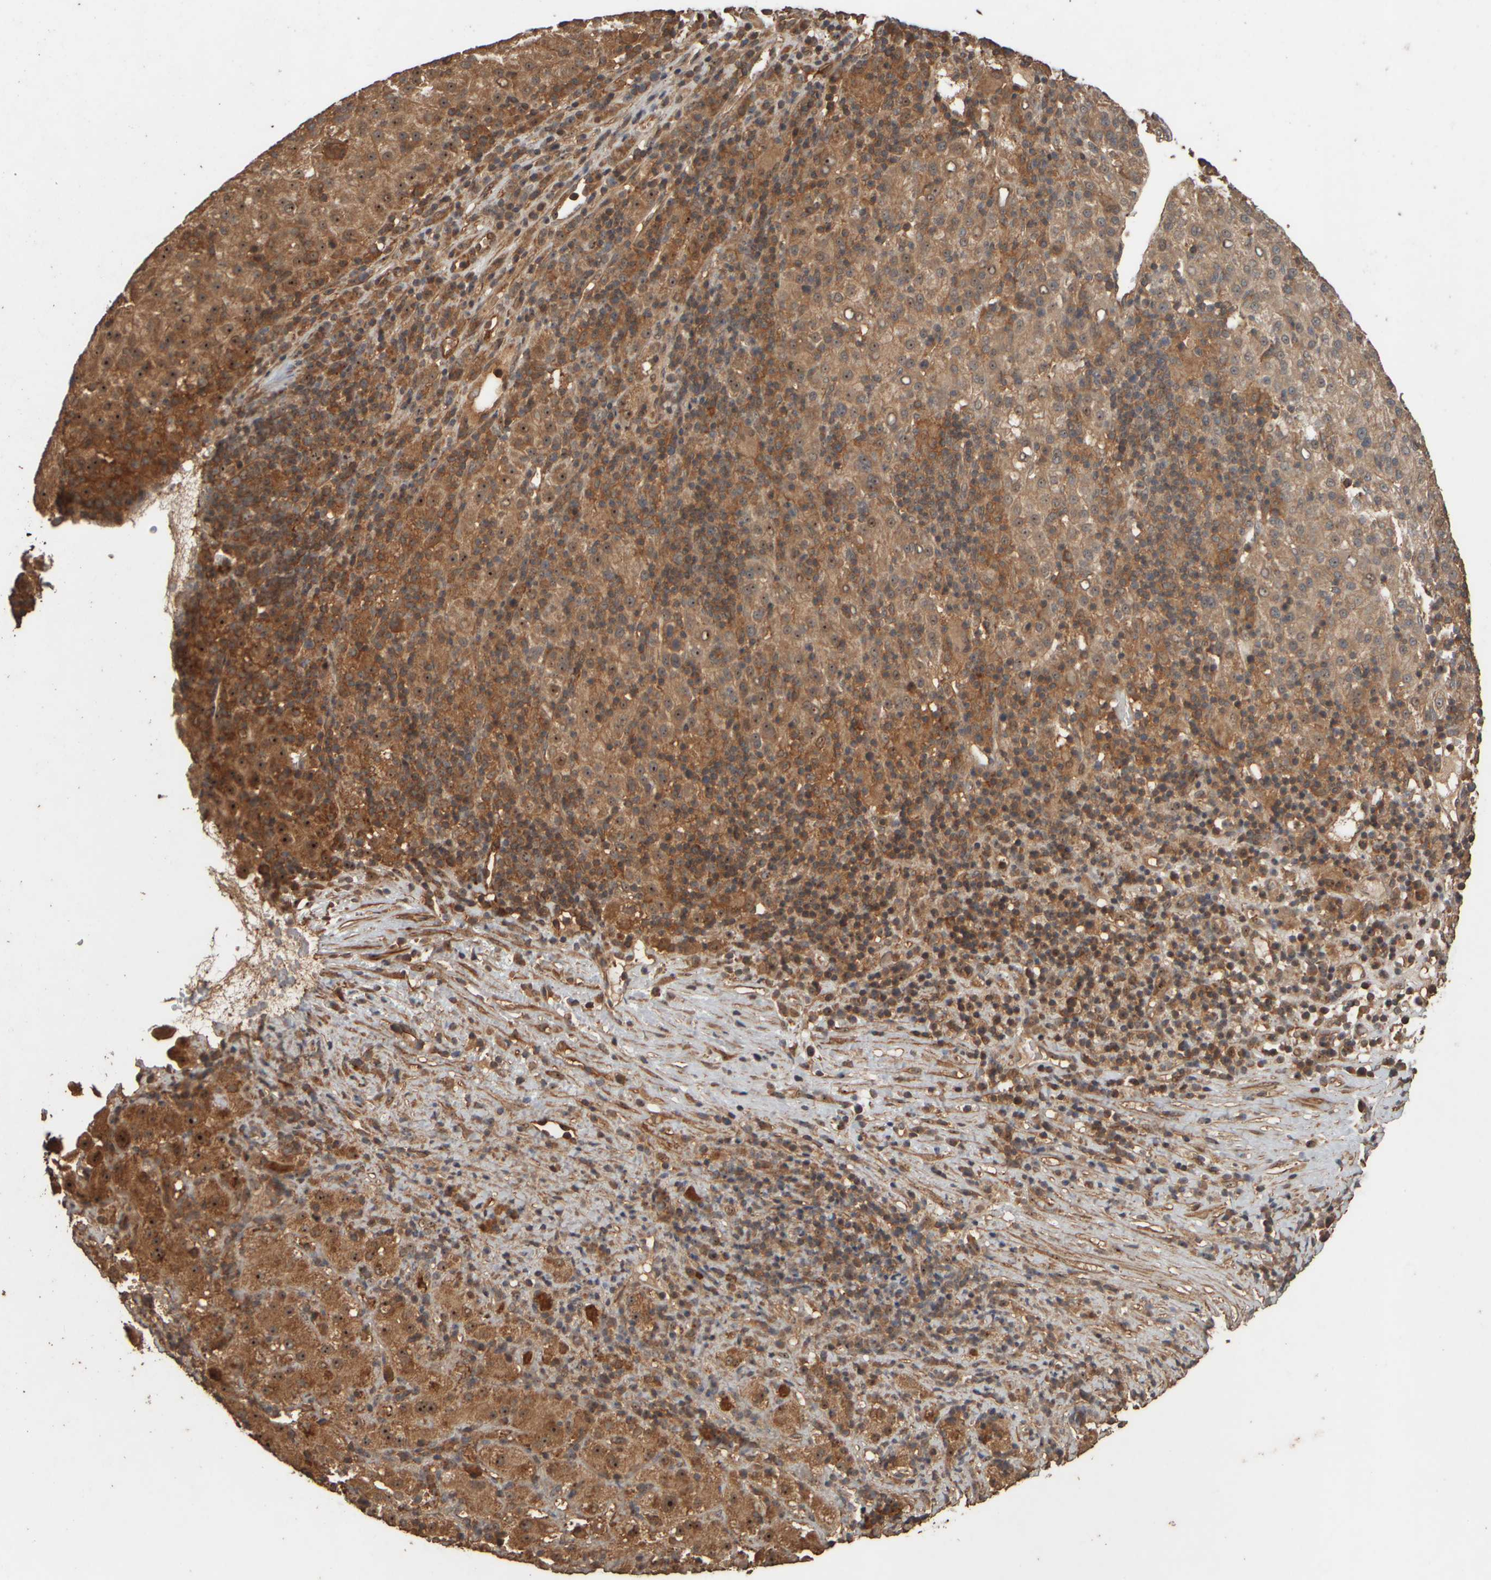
{"staining": {"intensity": "moderate", "quantity": ">75%", "location": "cytoplasmic/membranous,nuclear"}, "tissue": "liver cancer", "cell_type": "Tumor cells", "image_type": "cancer", "snomed": [{"axis": "morphology", "description": "Carcinoma, Hepatocellular, NOS"}, {"axis": "topography", "description": "Liver"}], "caption": "Human liver hepatocellular carcinoma stained with a protein marker shows moderate staining in tumor cells.", "gene": "SPHK1", "patient": {"sex": "female", "age": 58}}